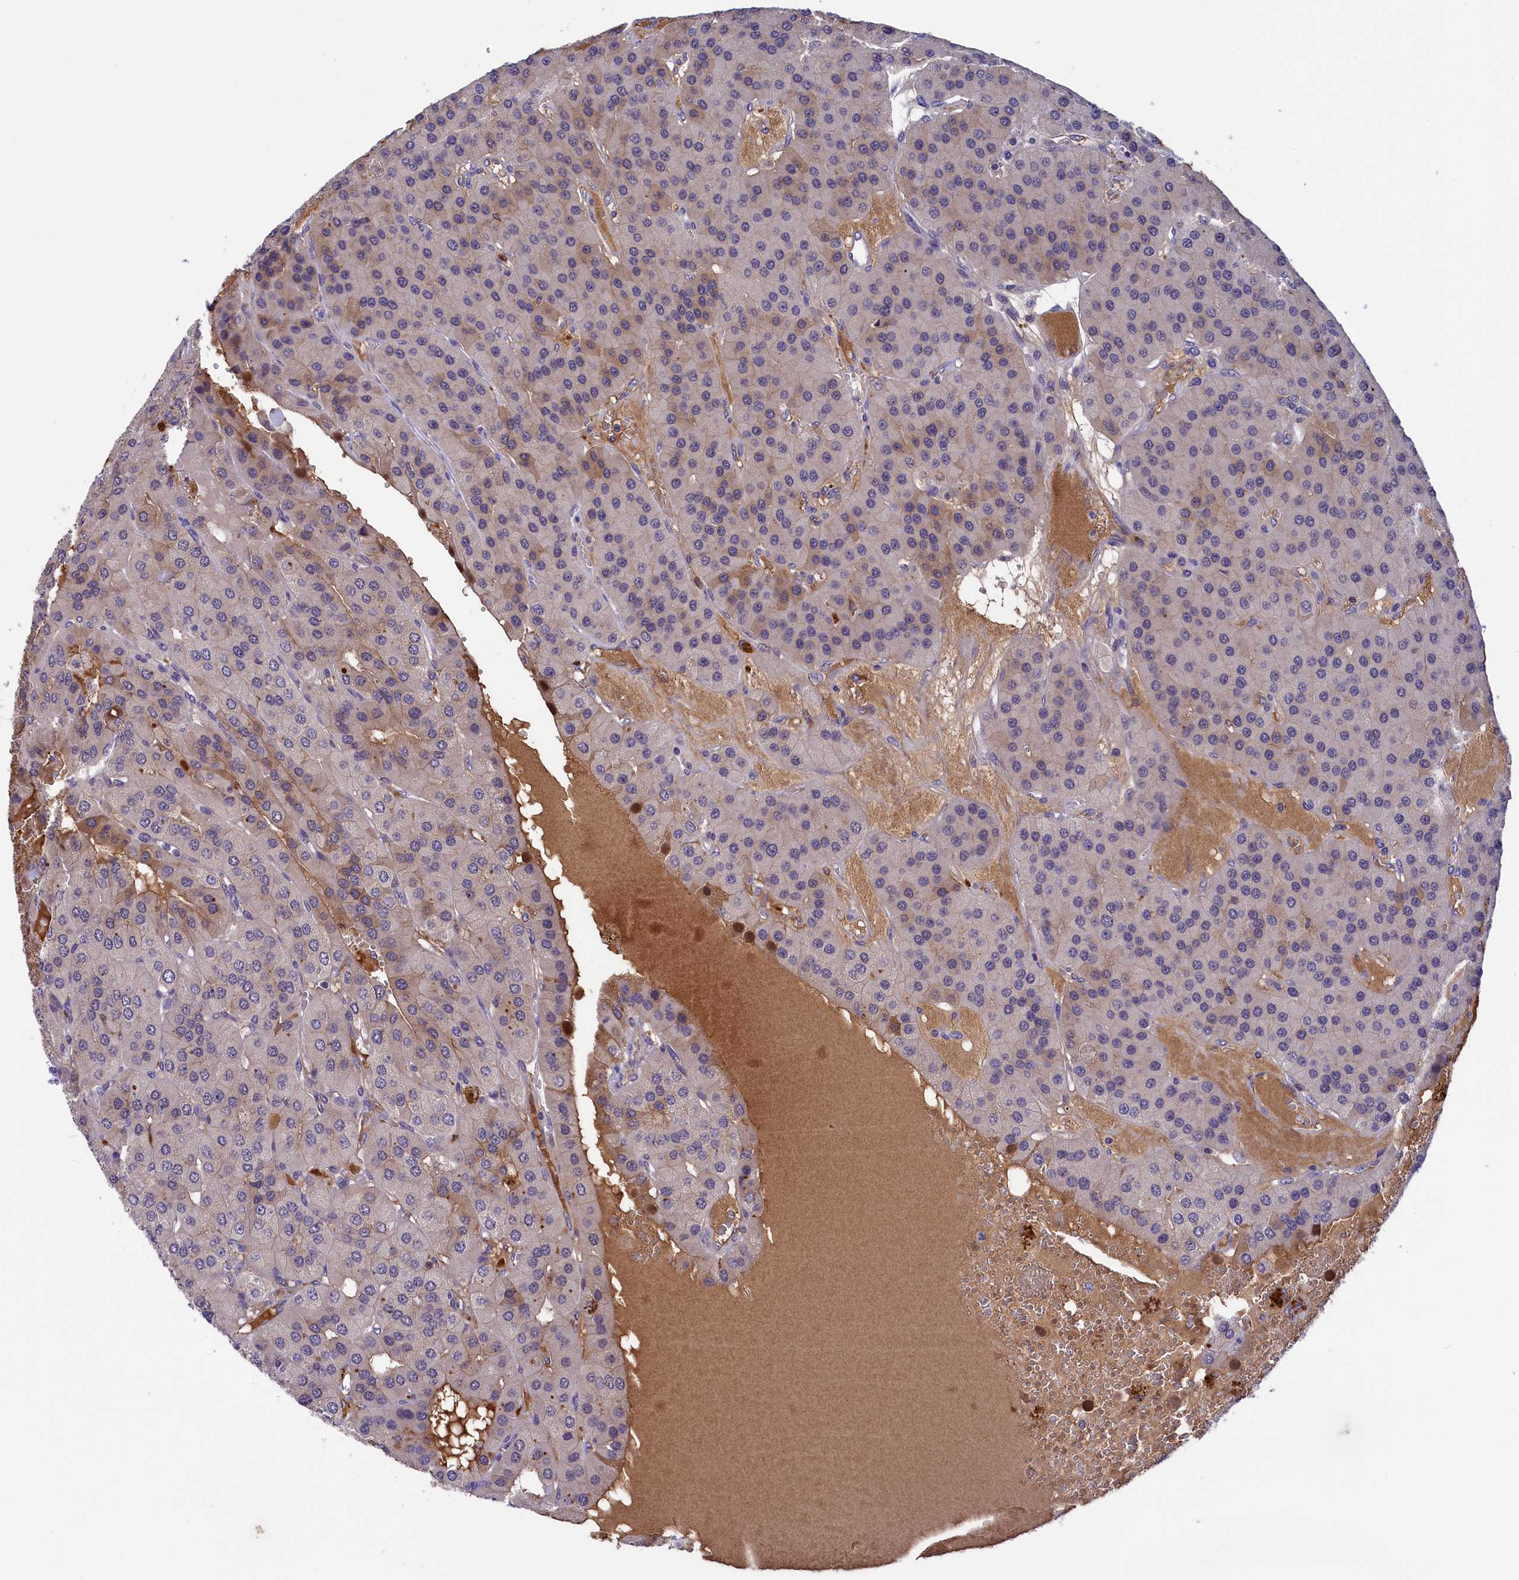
{"staining": {"intensity": "weak", "quantity": "<25%", "location": "cytoplasmic/membranous"}, "tissue": "parathyroid gland", "cell_type": "Glandular cells", "image_type": "normal", "snomed": [{"axis": "morphology", "description": "Normal tissue, NOS"}, {"axis": "morphology", "description": "Adenoma, NOS"}, {"axis": "topography", "description": "Parathyroid gland"}], "caption": "High power microscopy histopathology image of an immunohistochemistry photomicrograph of normal parathyroid gland, revealing no significant staining in glandular cells.", "gene": "STYX", "patient": {"sex": "female", "age": 86}}